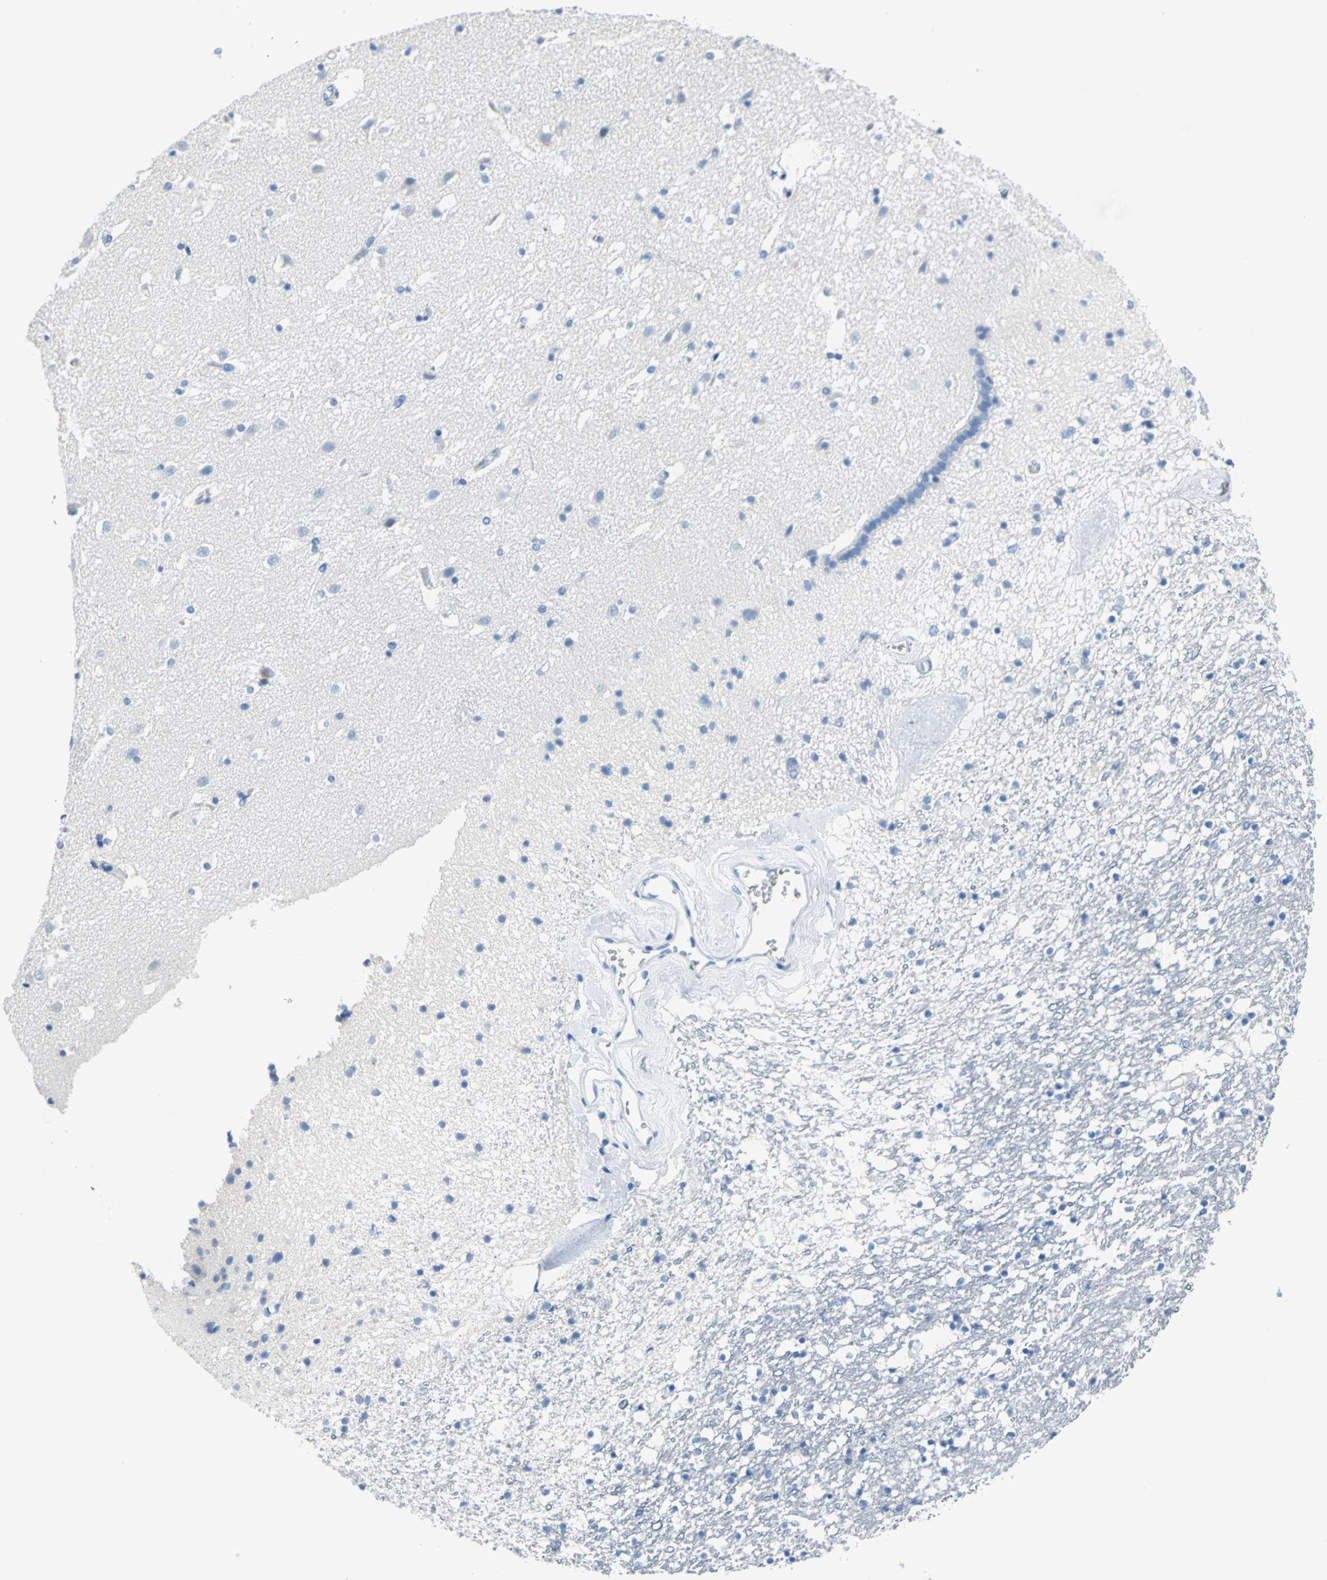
{"staining": {"intensity": "negative", "quantity": "none", "location": "none"}, "tissue": "caudate", "cell_type": "Glial cells", "image_type": "normal", "snomed": [{"axis": "morphology", "description": "Normal tissue, NOS"}, {"axis": "topography", "description": "Lateral ventricle wall"}], "caption": "Glial cells show no significant protein staining in unremarkable caudate. The staining is performed using DAB brown chromogen with nuclei counter-stained in using hematoxylin.", "gene": "SFN", "patient": {"sex": "male", "age": 45}}